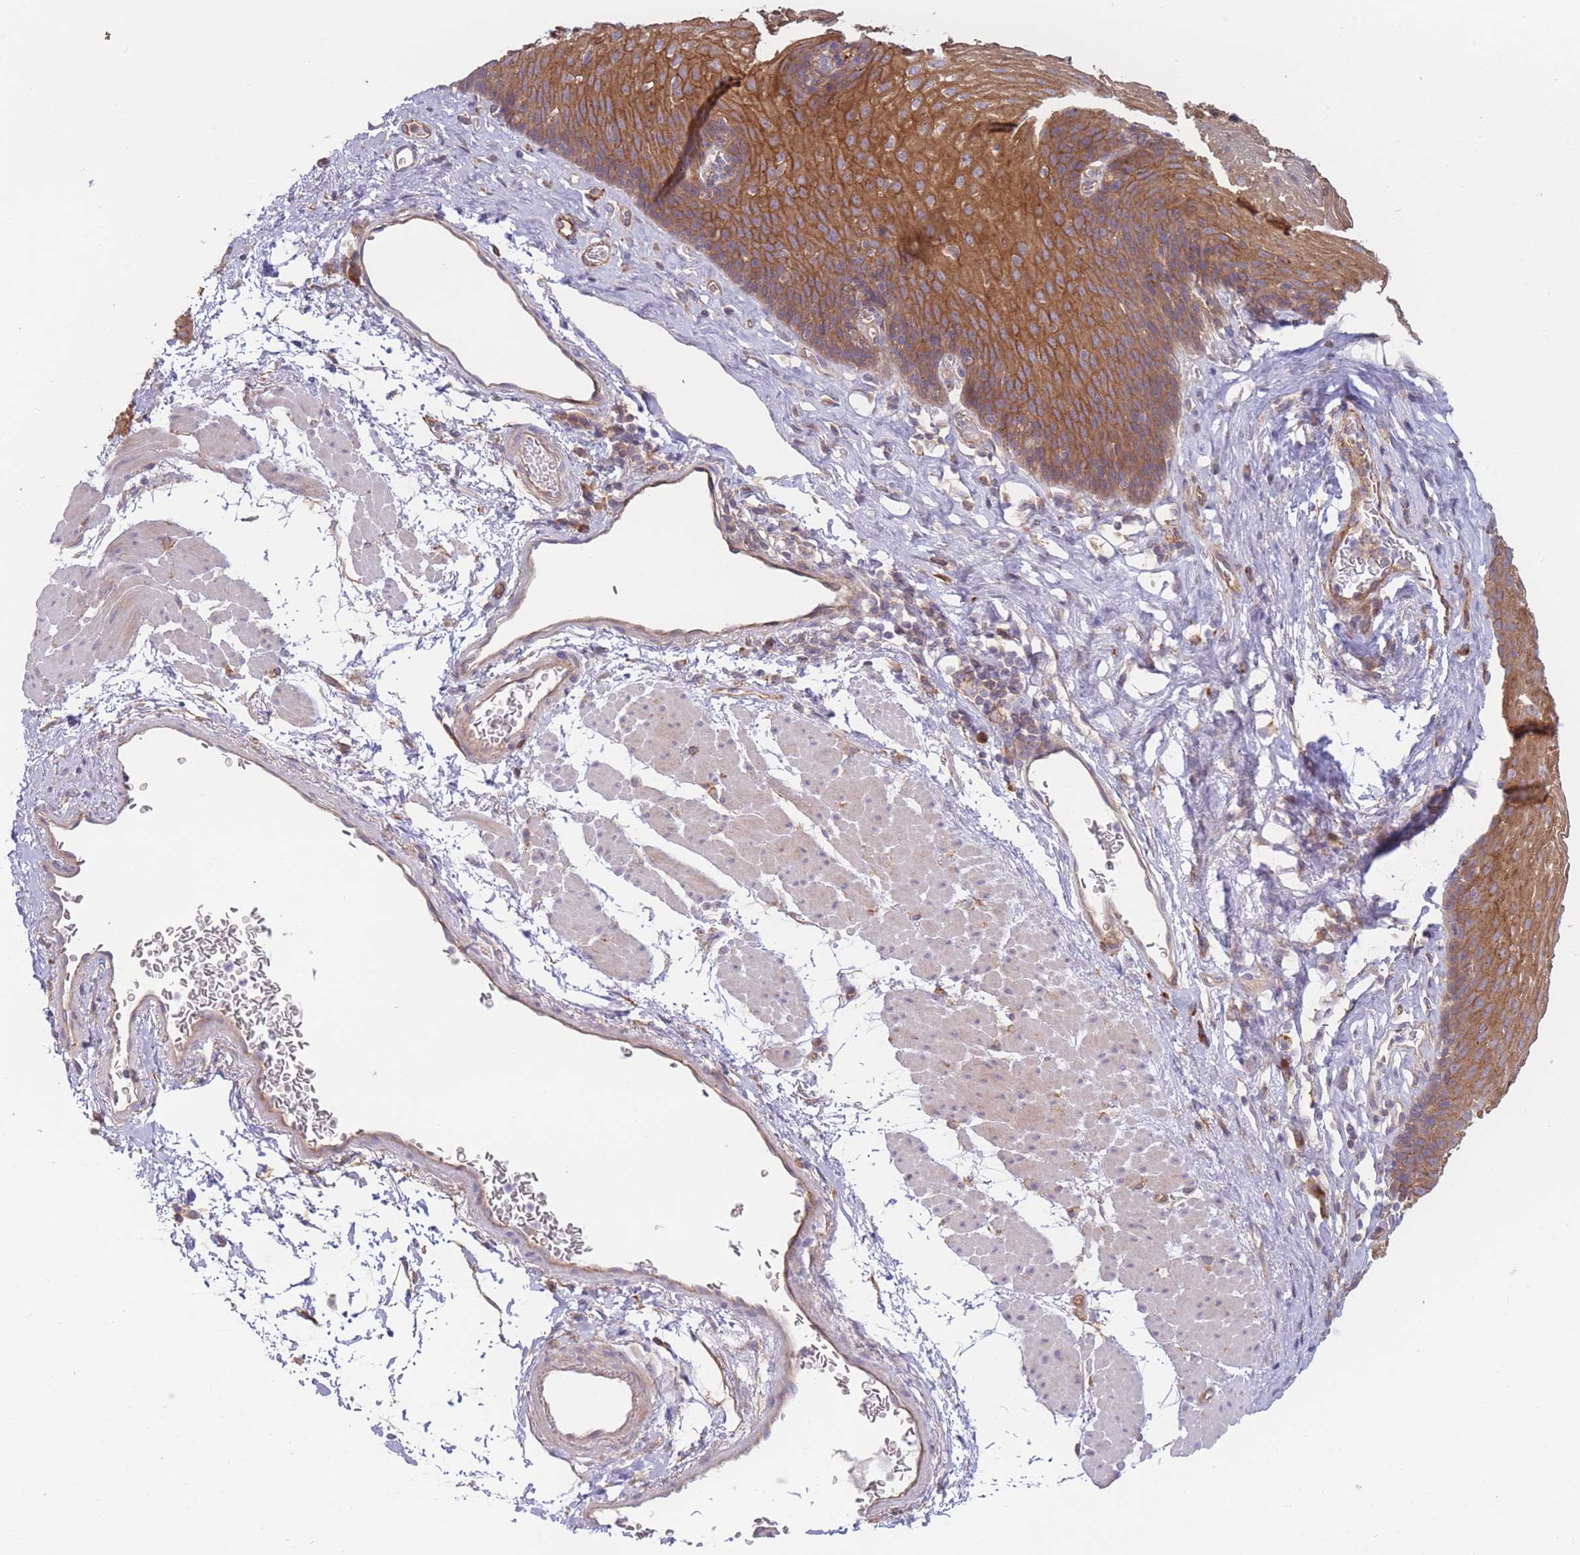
{"staining": {"intensity": "strong", "quantity": ">75%", "location": "cytoplasmic/membranous"}, "tissue": "esophagus", "cell_type": "Squamous epithelial cells", "image_type": "normal", "snomed": [{"axis": "morphology", "description": "Normal tissue, NOS"}, {"axis": "topography", "description": "Esophagus"}], "caption": "Esophagus stained for a protein (brown) demonstrates strong cytoplasmic/membranous positive staining in about >75% of squamous epithelial cells.", "gene": "WDR93", "patient": {"sex": "female", "age": 66}}